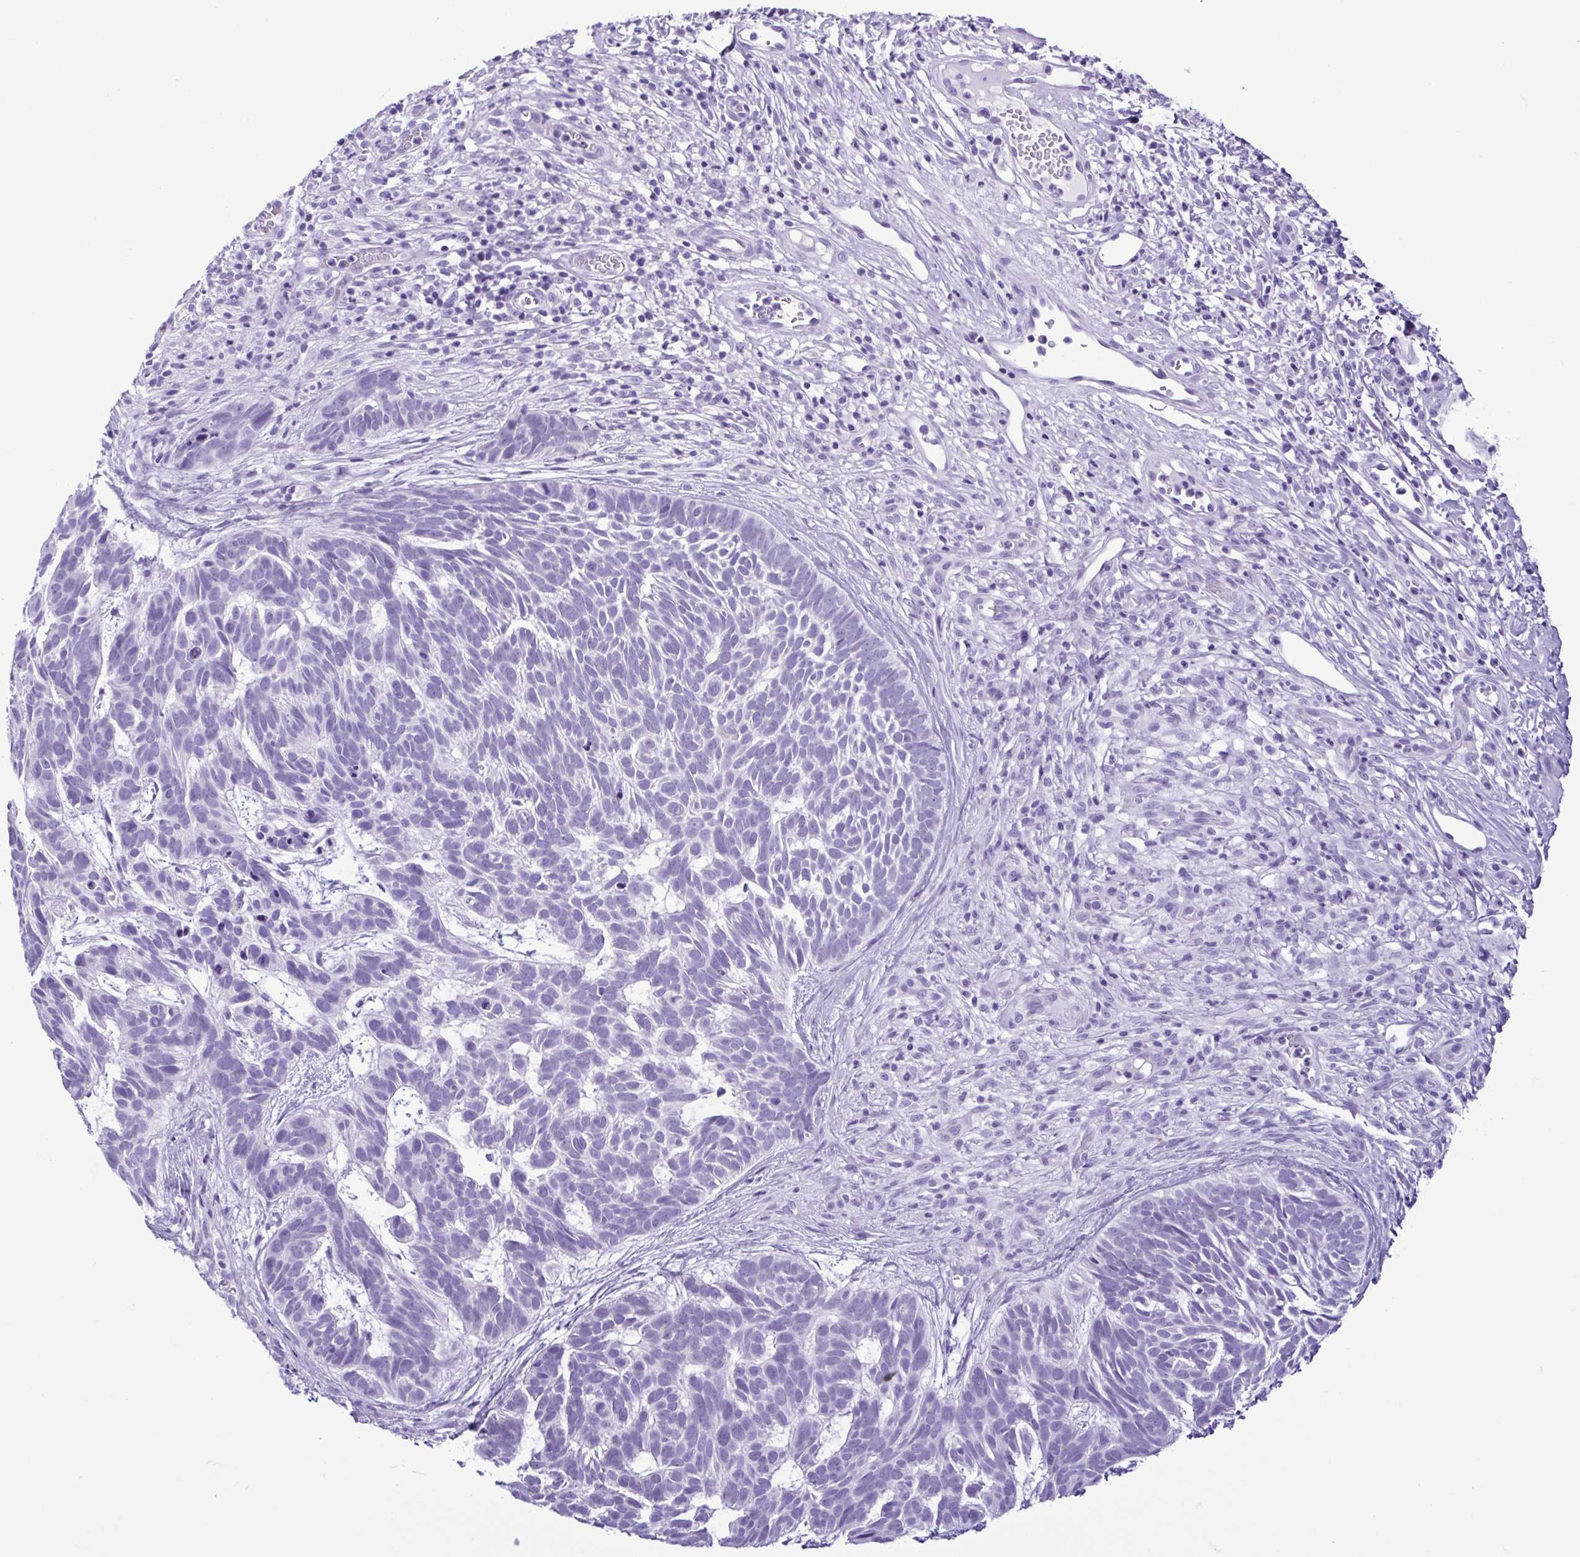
{"staining": {"intensity": "negative", "quantity": "none", "location": "none"}, "tissue": "skin cancer", "cell_type": "Tumor cells", "image_type": "cancer", "snomed": [{"axis": "morphology", "description": "Basal cell carcinoma"}, {"axis": "topography", "description": "Skin"}], "caption": "DAB immunohistochemical staining of human skin cancer exhibits no significant expression in tumor cells.", "gene": "SPATA16", "patient": {"sex": "male", "age": 78}}